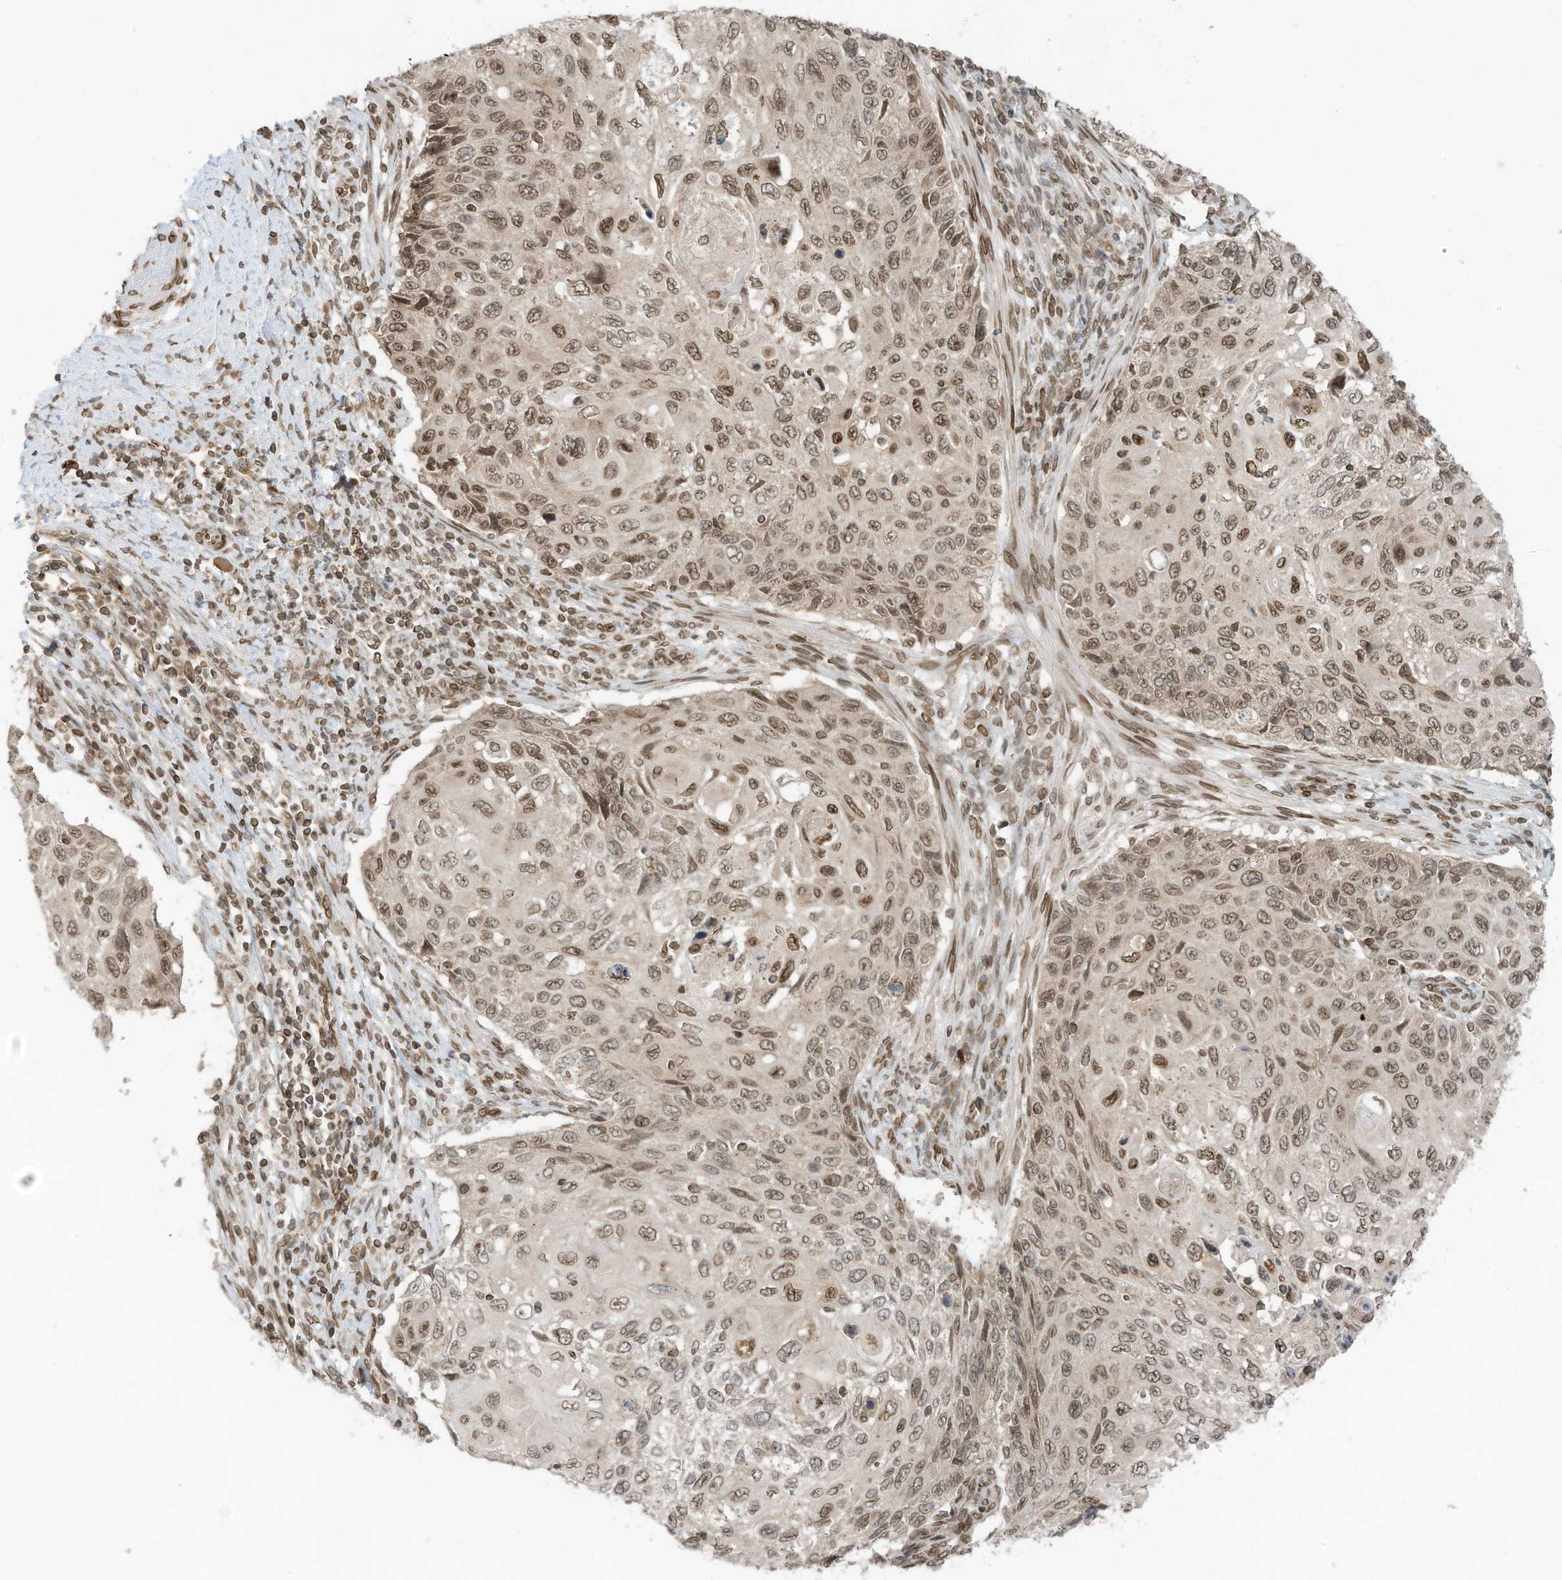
{"staining": {"intensity": "moderate", "quantity": "25%-75%", "location": "cytoplasmic/membranous,nuclear"}, "tissue": "cervical cancer", "cell_type": "Tumor cells", "image_type": "cancer", "snomed": [{"axis": "morphology", "description": "Squamous cell carcinoma, NOS"}, {"axis": "topography", "description": "Cervix"}], "caption": "Tumor cells show medium levels of moderate cytoplasmic/membranous and nuclear staining in approximately 25%-75% of cells in human cervical squamous cell carcinoma. (DAB IHC with brightfield microscopy, high magnification).", "gene": "RABL3", "patient": {"sex": "female", "age": 70}}